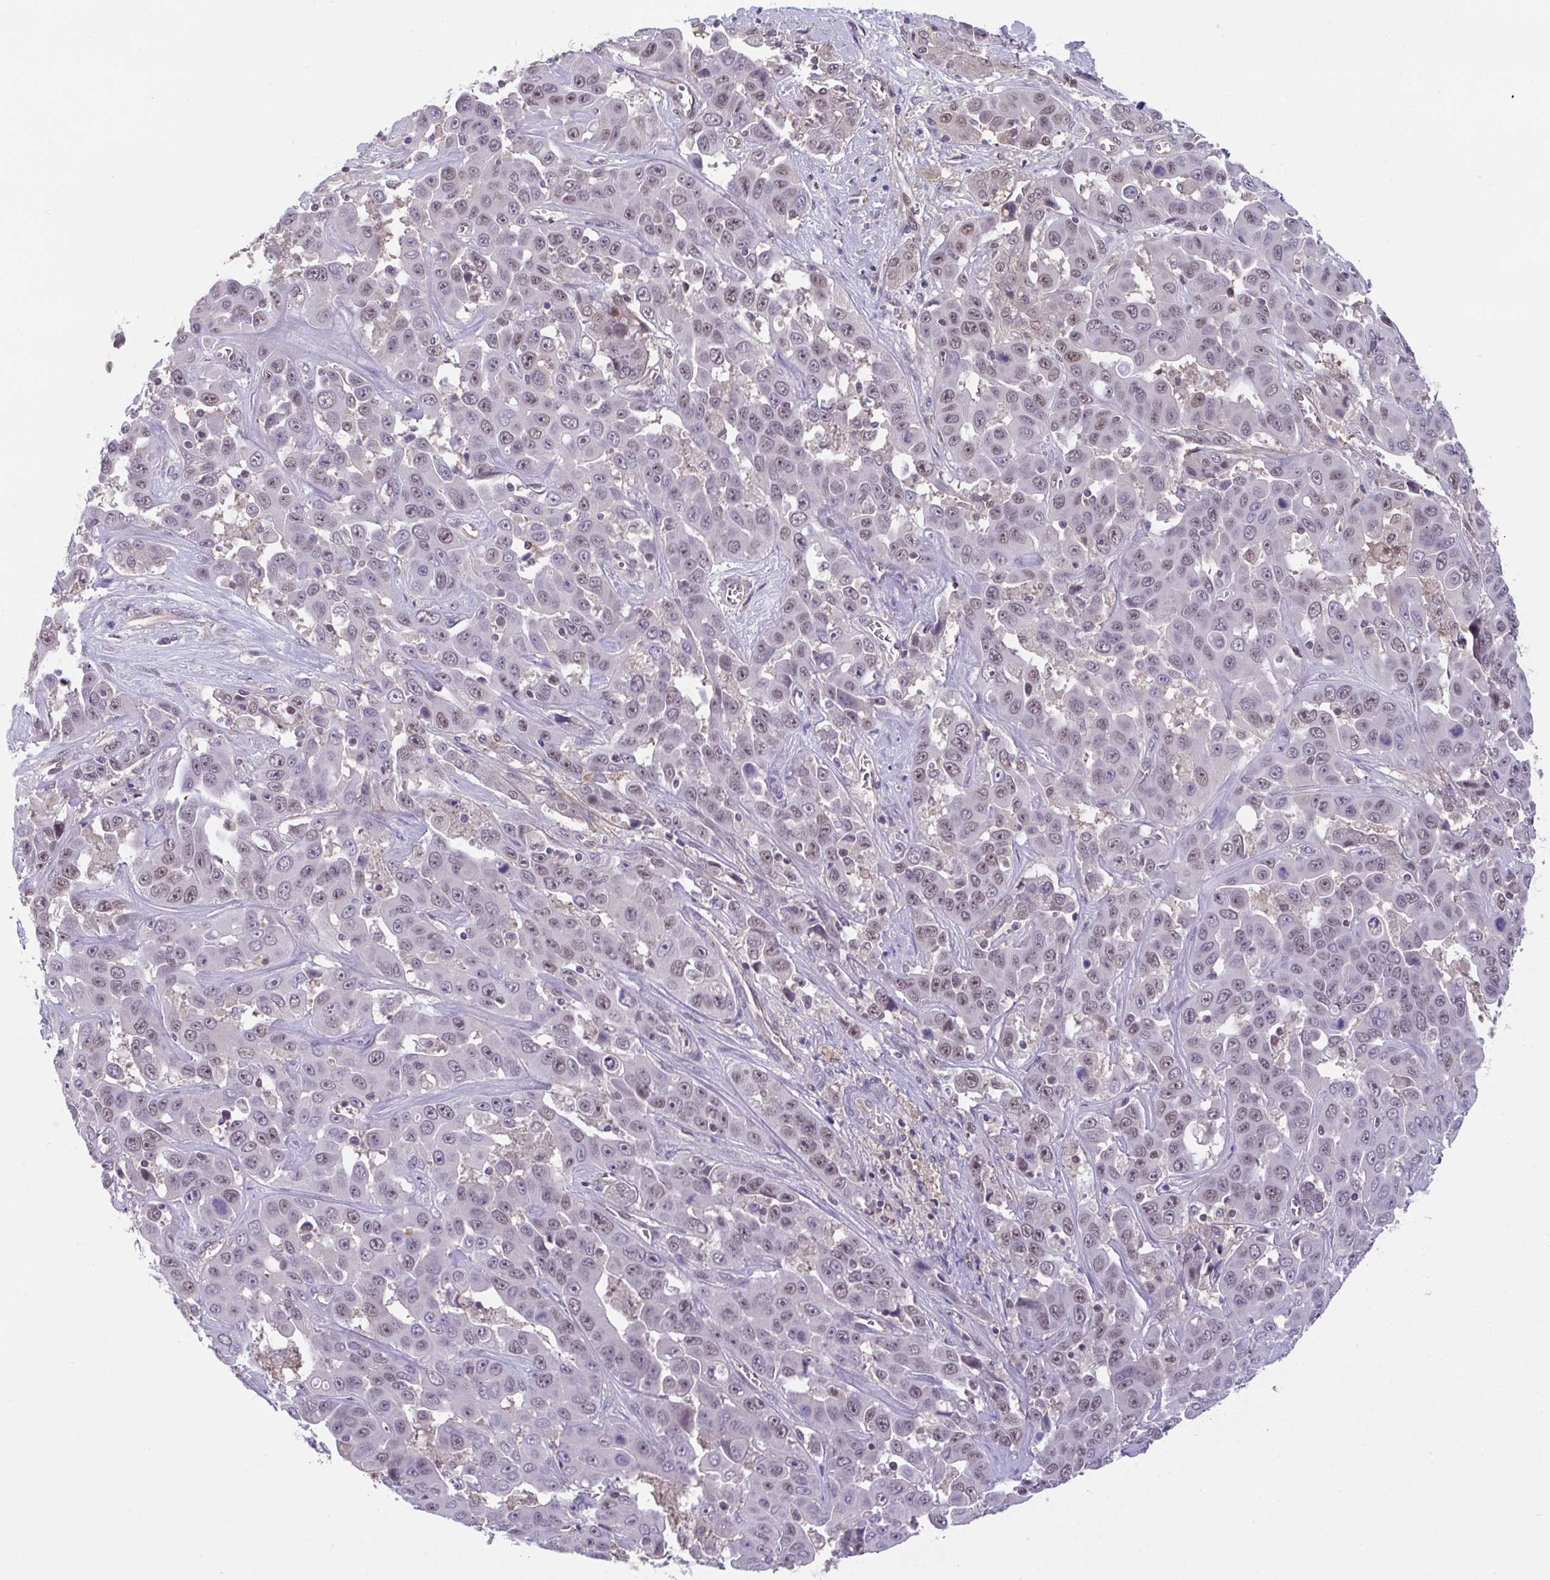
{"staining": {"intensity": "weak", "quantity": ">75%", "location": "nuclear"}, "tissue": "liver cancer", "cell_type": "Tumor cells", "image_type": "cancer", "snomed": [{"axis": "morphology", "description": "Cholangiocarcinoma"}, {"axis": "topography", "description": "Liver"}], "caption": "The image exhibits staining of cholangiocarcinoma (liver), revealing weak nuclear protein staining (brown color) within tumor cells. The staining is performed using DAB brown chromogen to label protein expression. The nuclei are counter-stained blue using hematoxylin.", "gene": "ZNF444", "patient": {"sex": "female", "age": 52}}